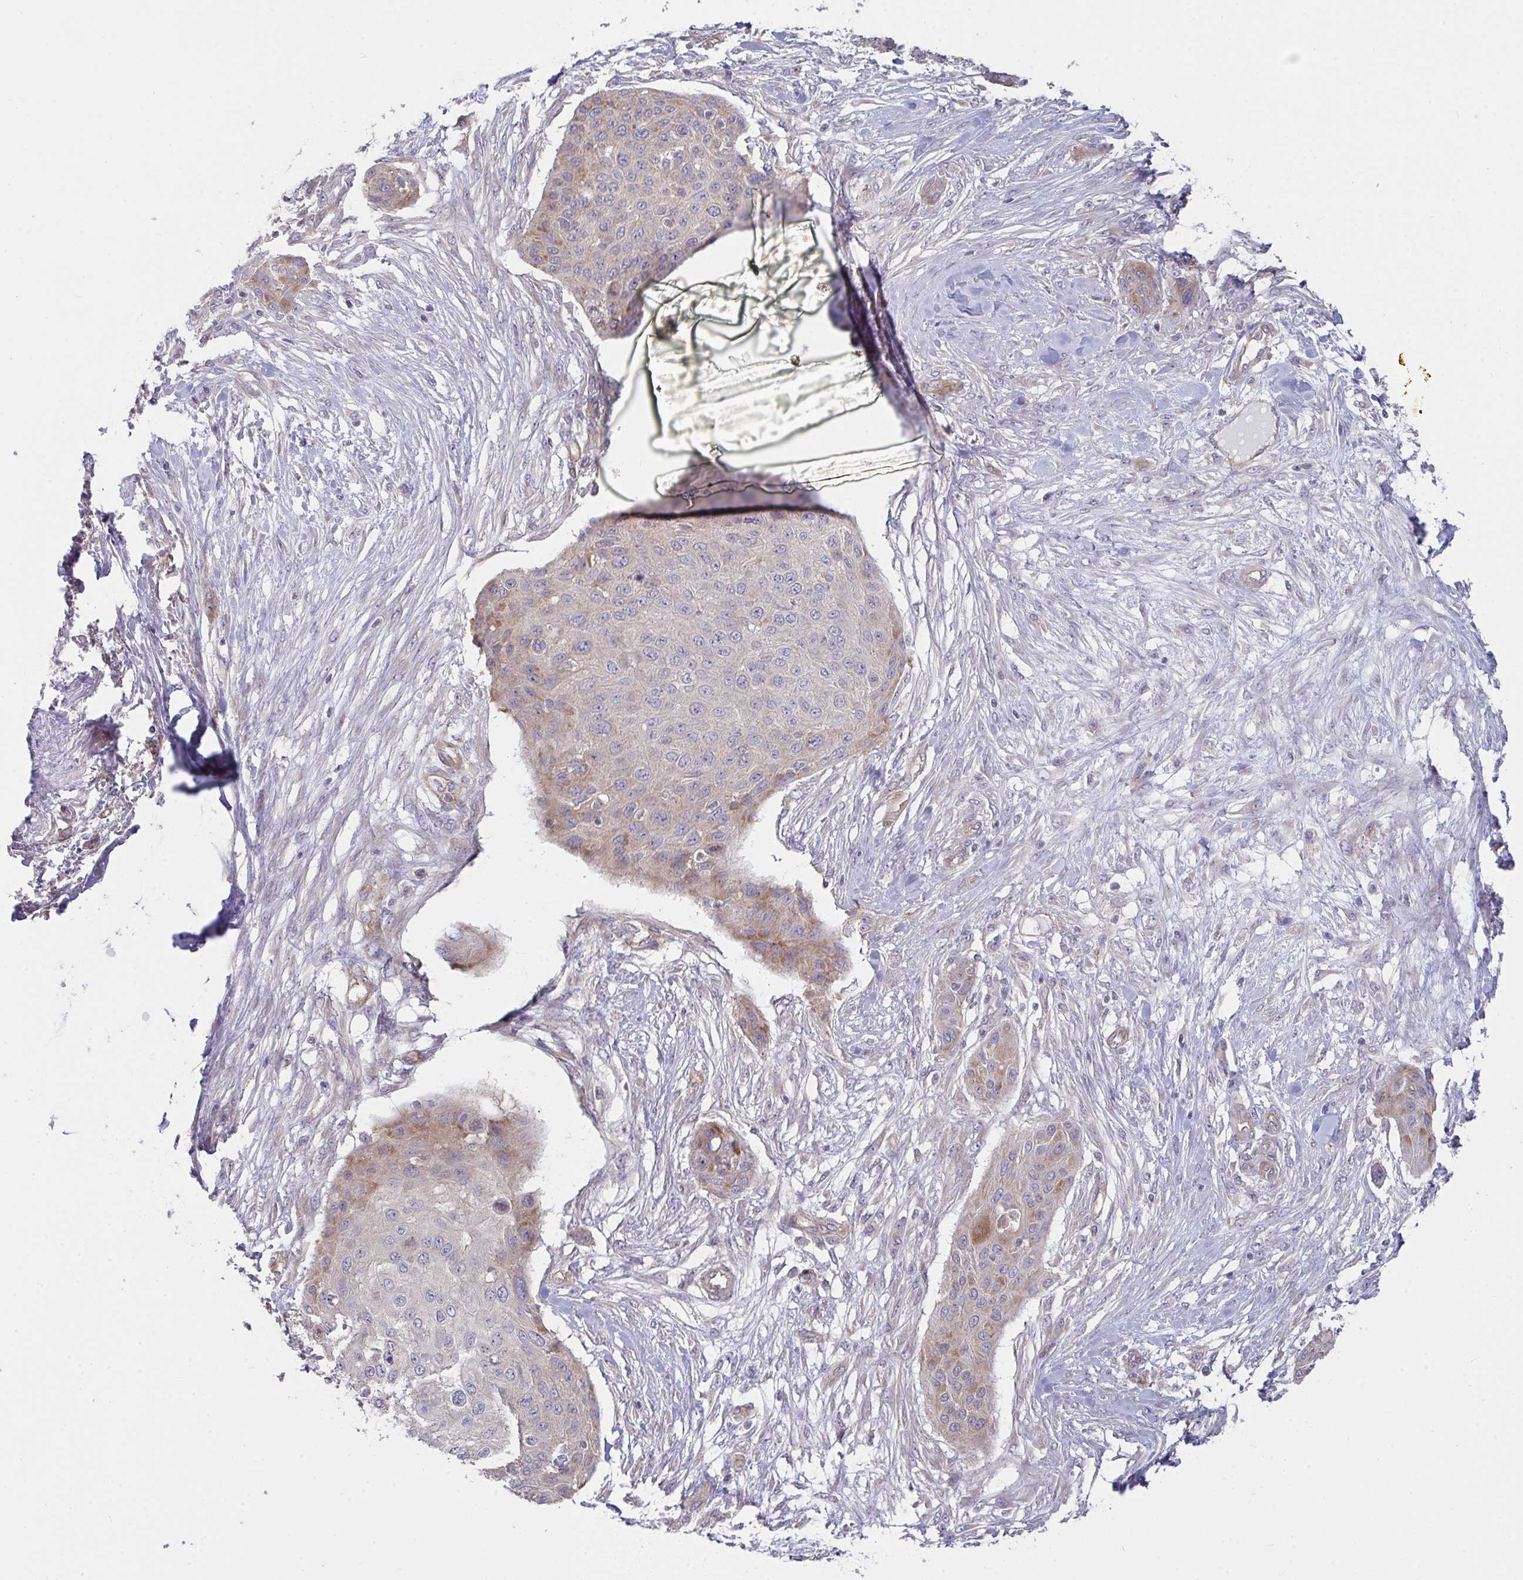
{"staining": {"intensity": "weak", "quantity": "<25%", "location": "cytoplasmic/membranous"}, "tissue": "skin cancer", "cell_type": "Tumor cells", "image_type": "cancer", "snomed": [{"axis": "morphology", "description": "Squamous cell carcinoma, NOS"}, {"axis": "topography", "description": "Skin"}], "caption": "High power microscopy image of an immunohistochemistry (IHC) histopathology image of skin cancer, revealing no significant staining in tumor cells.", "gene": "CASP9", "patient": {"sex": "female", "age": 87}}